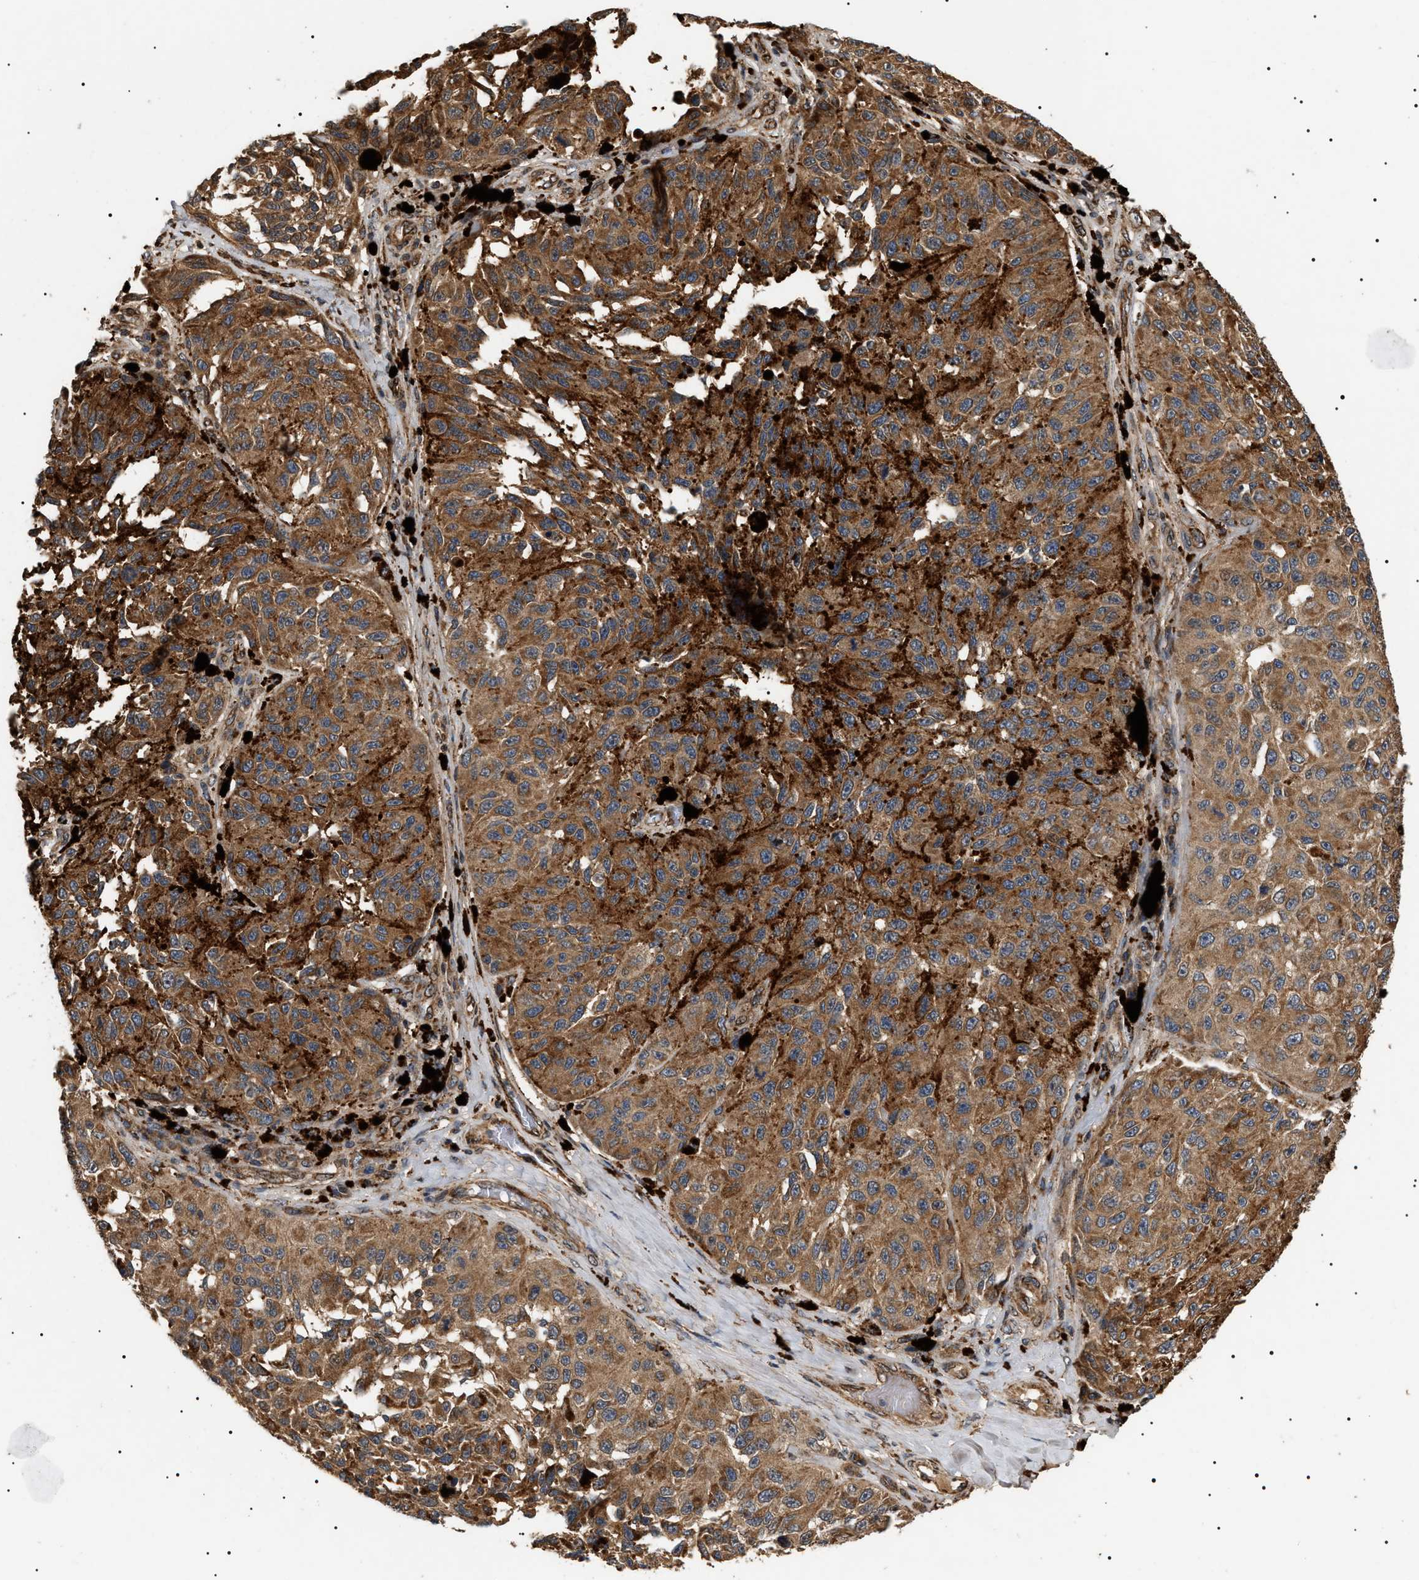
{"staining": {"intensity": "moderate", "quantity": ">75%", "location": "cytoplasmic/membranous"}, "tissue": "melanoma", "cell_type": "Tumor cells", "image_type": "cancer", "snomed": [{"axis": "morphology", "description": "Malignant melanoma, NOS"}, {"axis": "topography", "description": "Skin"}], "caption": "This histopathology image demonstrates immunohistochemistry staining of melanoma, with medium moderate cytoplasmic/membranous positivity in about >75% of tumor cells.", "gene": "ZBTB26", "patient": {"sex": "female", "age": 73}}